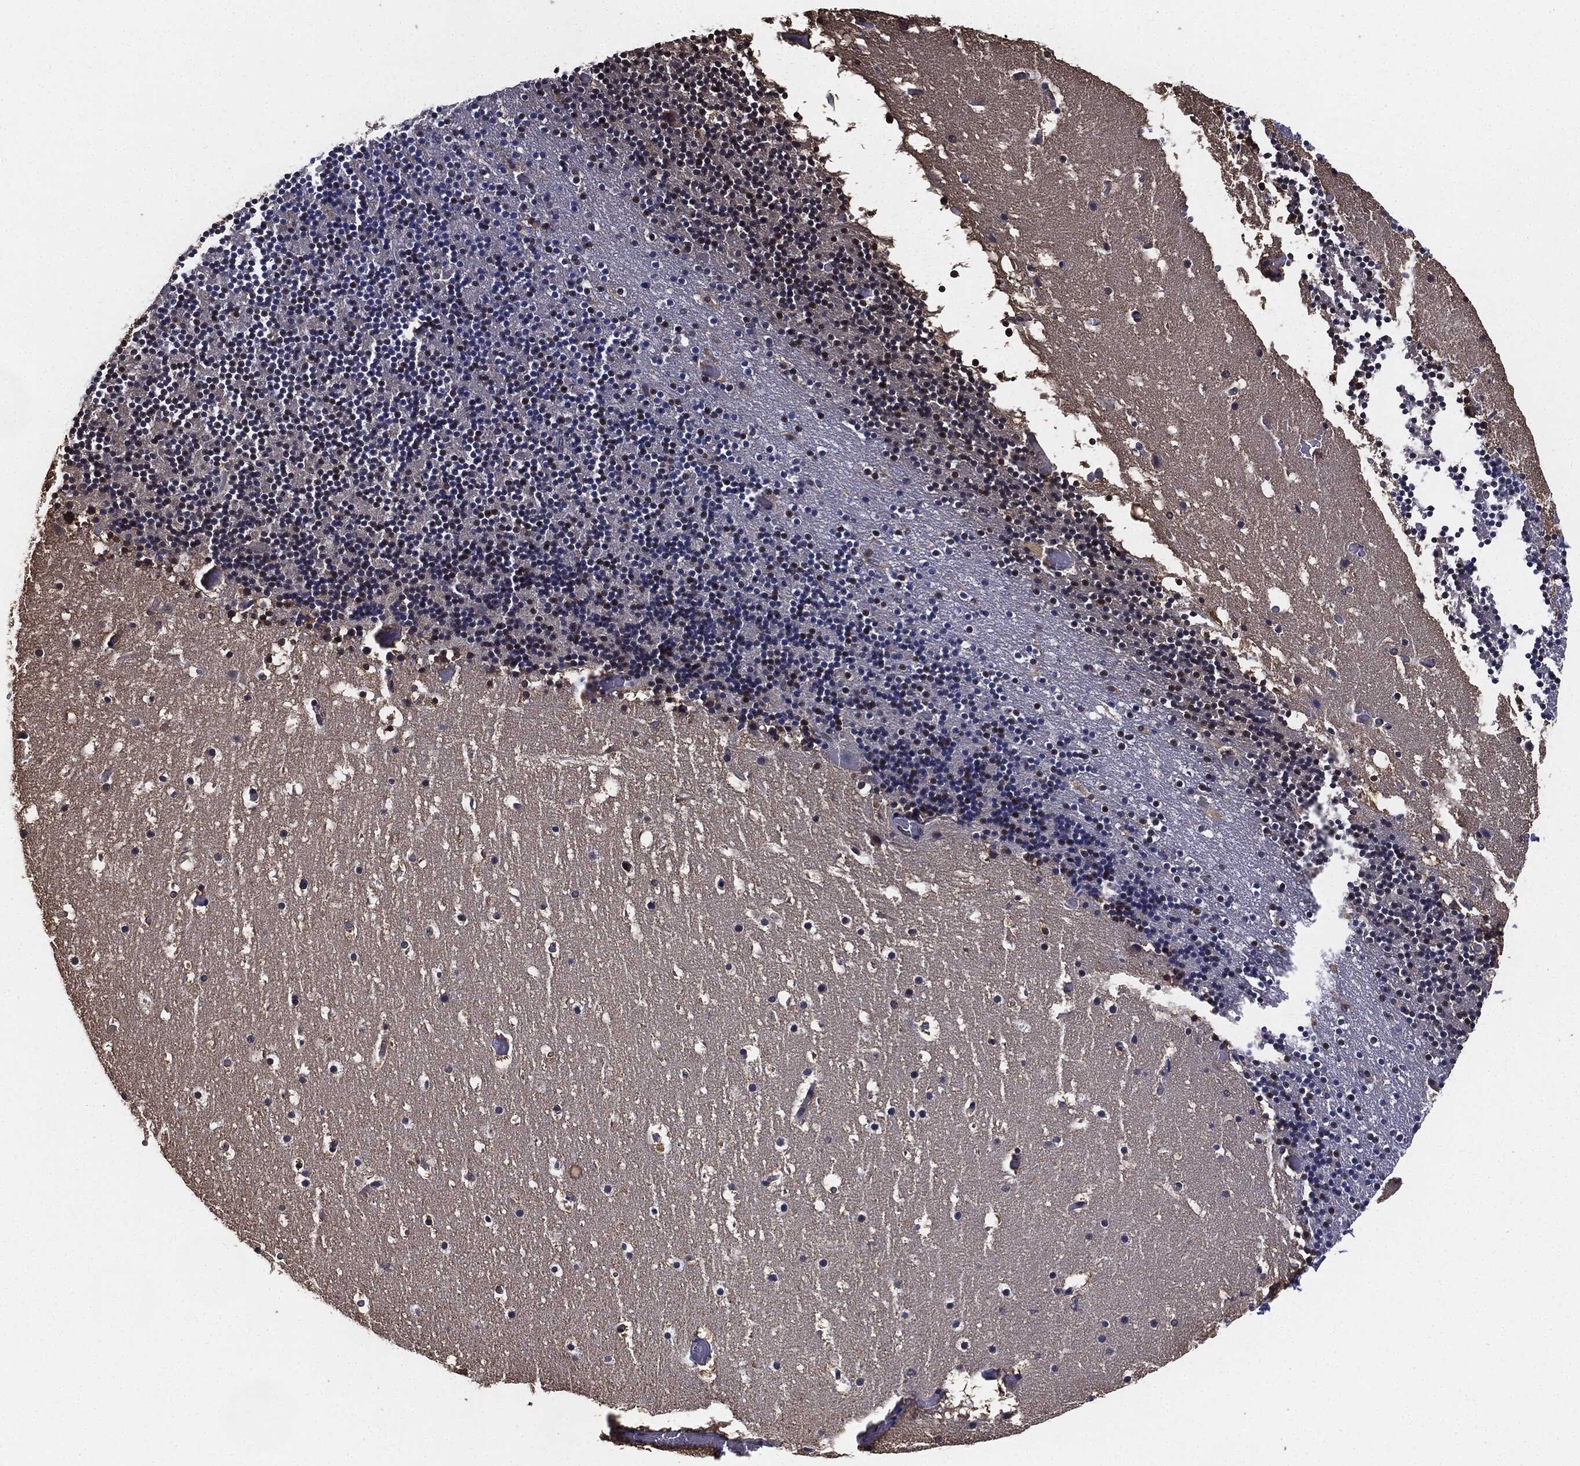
{"staining": {"intensity": "moderate", "quantity": "<25%", "location": "nuclear"}, "tissue": "cerebellum", "cell_type": "Cells in granular layer", "image_type": "normal", "snomed": [{"axis": "morphology", "description": "Normal tissue, NOS"}, {"axis": "topography", "description": "Cerebellum"}], "caption": "High-power microscopy captured an immunohistochemistry (IHC) image of unremarkable cerebellum, revealing moderate nuclear expression in about <25% of cells in granular layer. (DAB (3,3'-diaminobenzidine) IHC with brightfield microscopy, high magnification).", "gene": "JUN", "patient": {"sex": "male", "age": 37}}